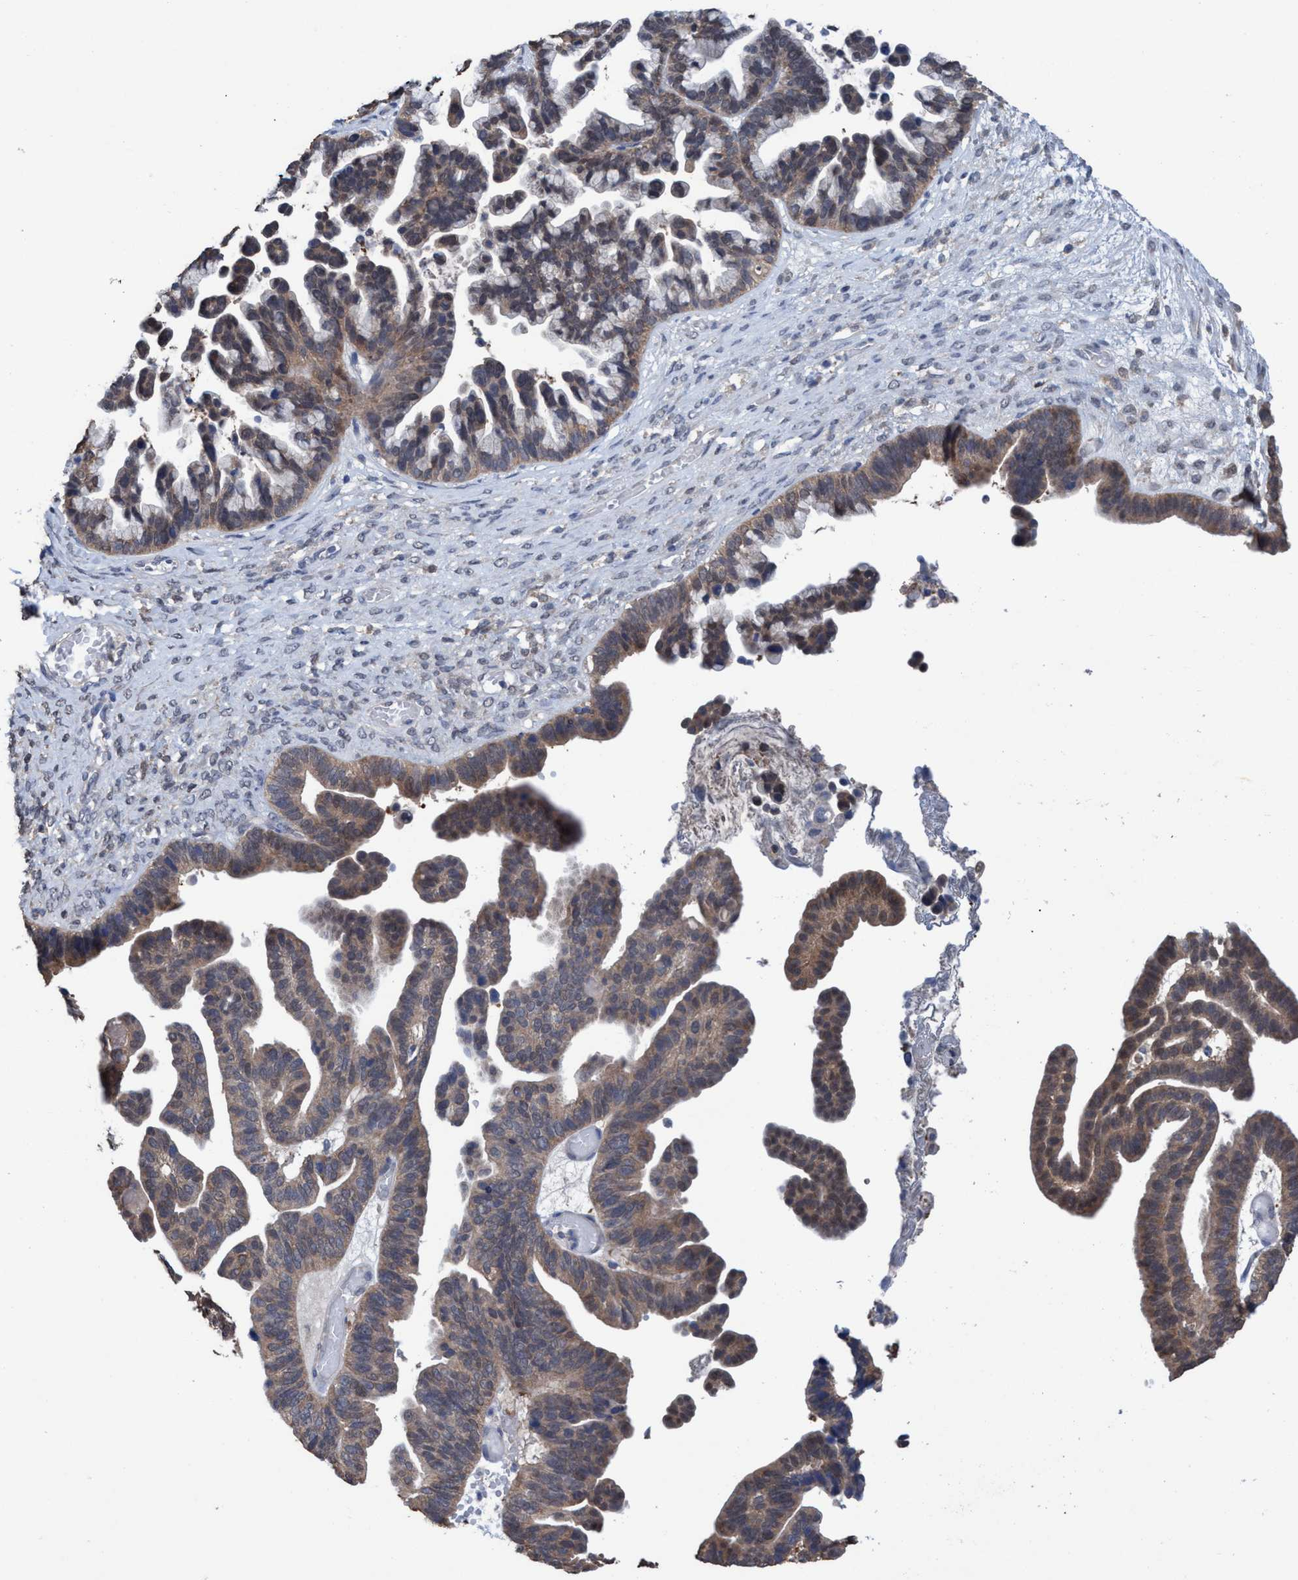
{"staining": {"intensity": "weak", "quantity": ">75%", "location": "cytoplasmic/membranous"}, "tissue": "ovarian cancer", "cell_type": "Tumor cells", "image_type": "cancer", "snomed": [{"axis": "morphology", "description": "Cystadenocarcinoma, serous, NOS"}, {"axis": "topography", "description": "Ovary"}], "caption": "A brown stain shows weak cytoplasmic/membranous staining of a protein in human serous cystadenocarcinoma (ovarian) tumor cells.", "gene": "GLOD4", "patient": {"sex": "female", "age": 56}}